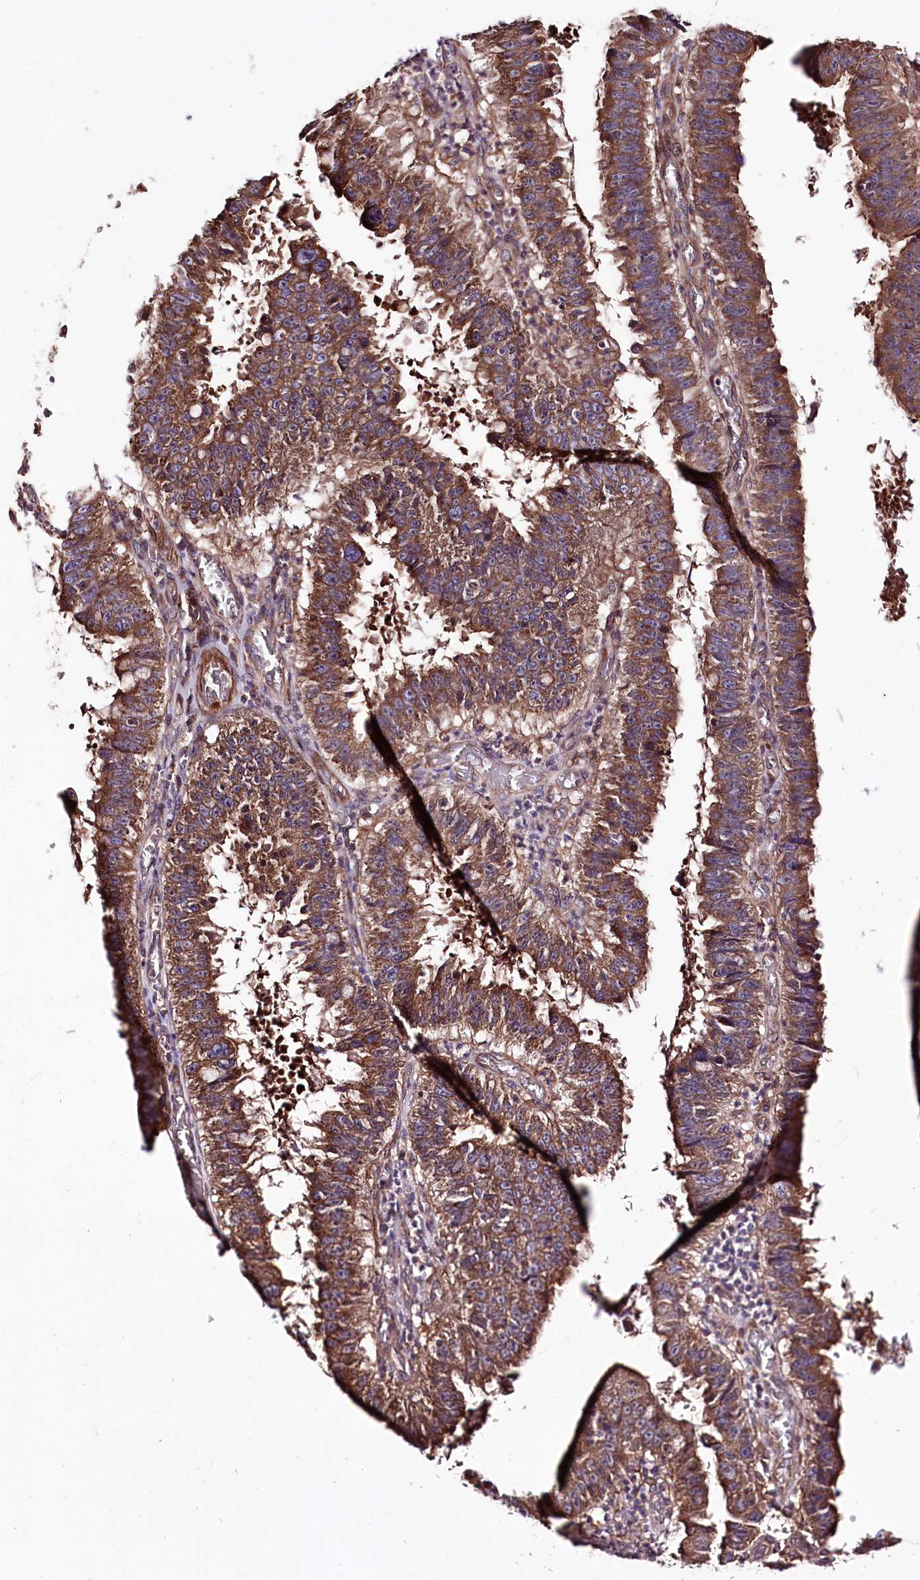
{"staining": {"intensity": "strong", "quantity": ">75%", "location": "cytoplasmic/membranous"}, "tissue": "stomach cancer", "cell_type": "Tumor cells", "image_type": "cancer", "snomed": [{"axis": "morphology", "description": "Adenocarcinoma, NOS"}, {"axis": "topography", "description": "Stomach"}], "caption": "Immunohistochemistry histopathology image of stomach cancer (adenocarcinoma) stained for a protein (brown), which shows high levels of strong cytoplasmic/membranous staining in approximately >75% of tumor cells.", "gene": "WWC1", "patient": {"sex": "male", "age": 59}}